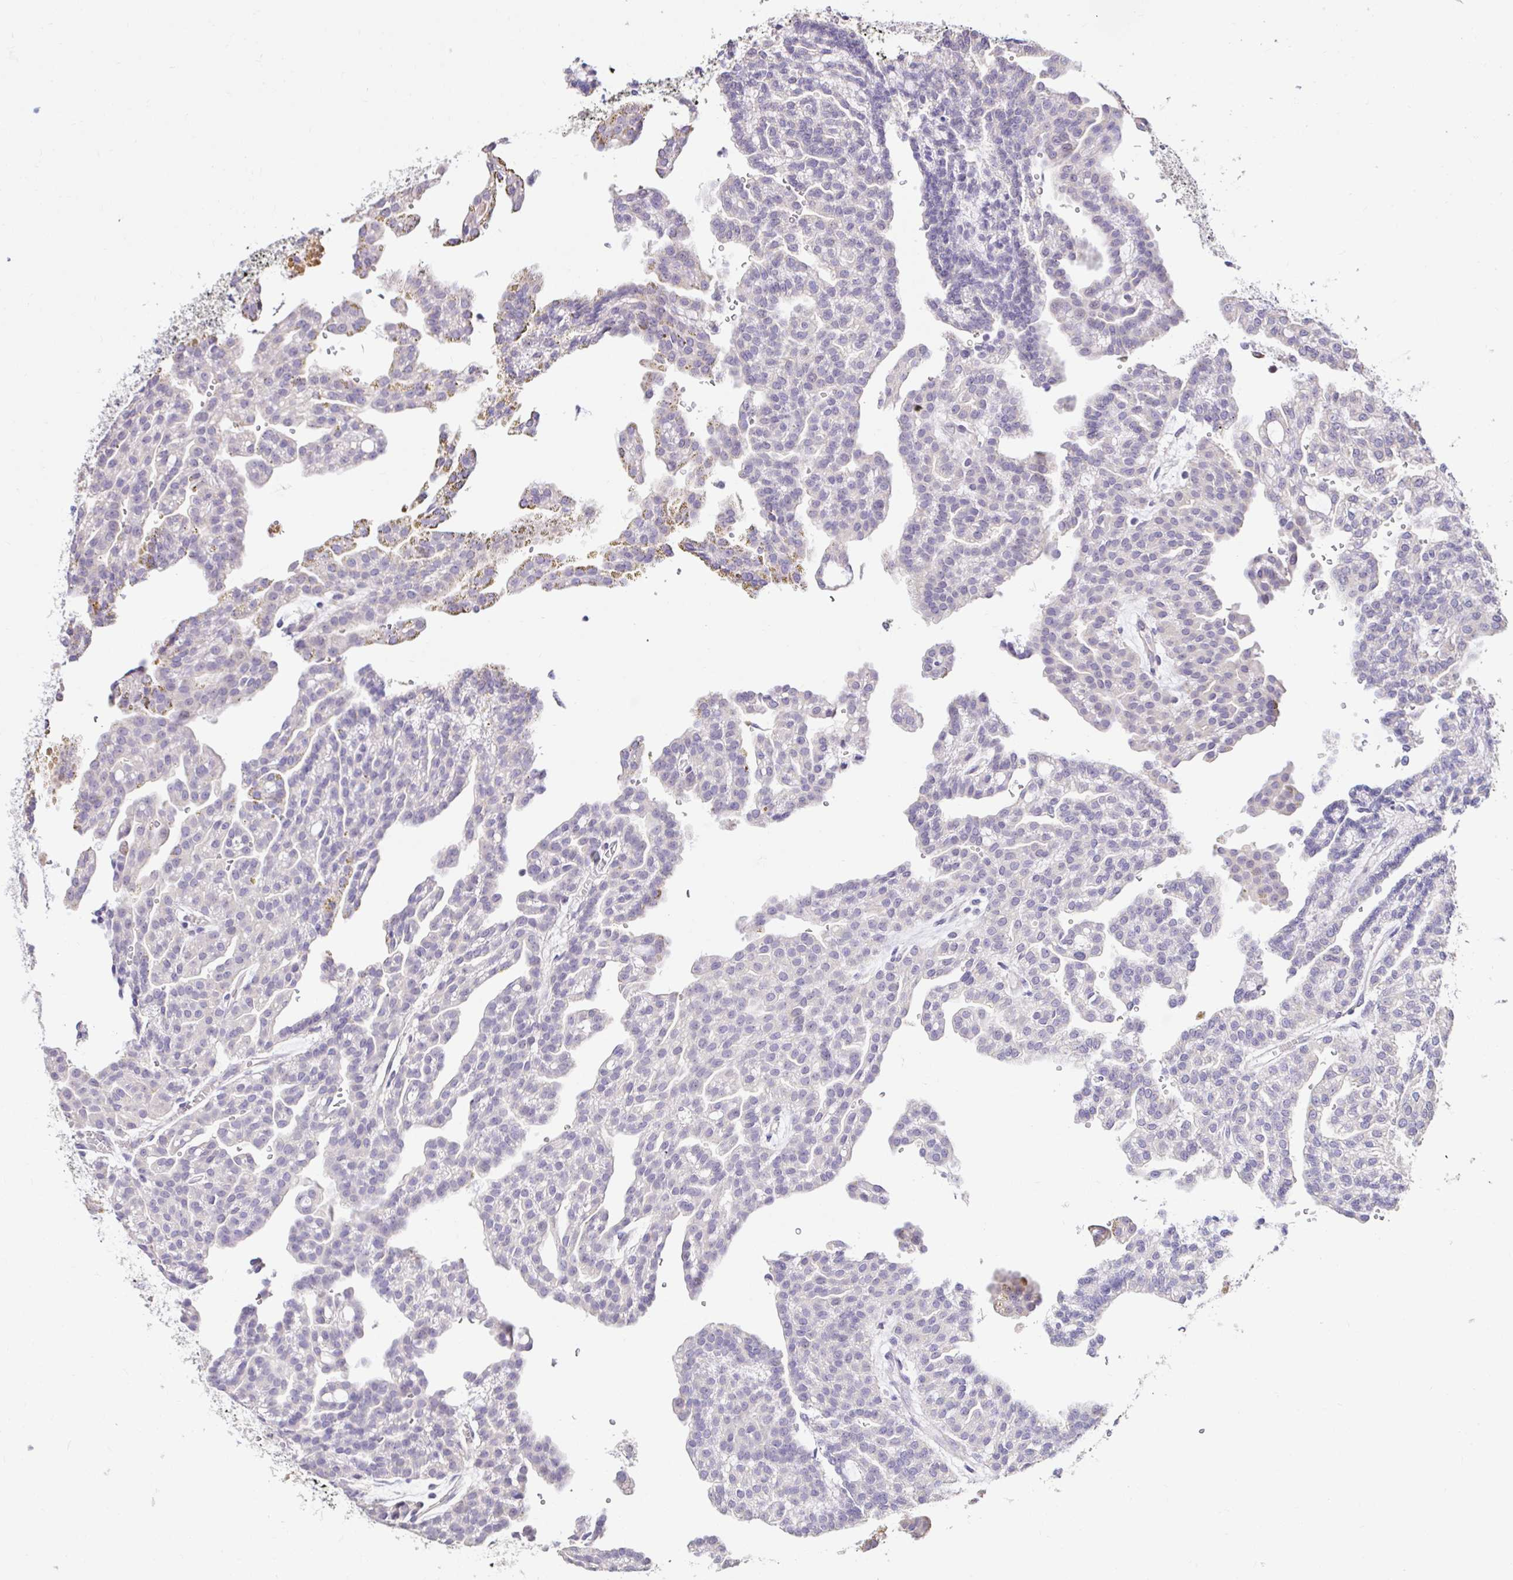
{"staining": {"intensity": "negative", "quantity": "none", "location": "none"}, "tissue": "renal cancer", "cell_type": "Tumor cells", "image_type": "cancer", "snomed": [{"axis": "morphology", "description": "Adenocarcinoma, NOS"}, {"axis": "topography", "description": "Kidney"}], "caption": "Adenocarcinoma (renal) stained for a protein using immunohistochemistry (IHC) reveals no staining tumor cells.", "gene": "KIAA1210", "patient": {"sex": "male", "age": 63}}